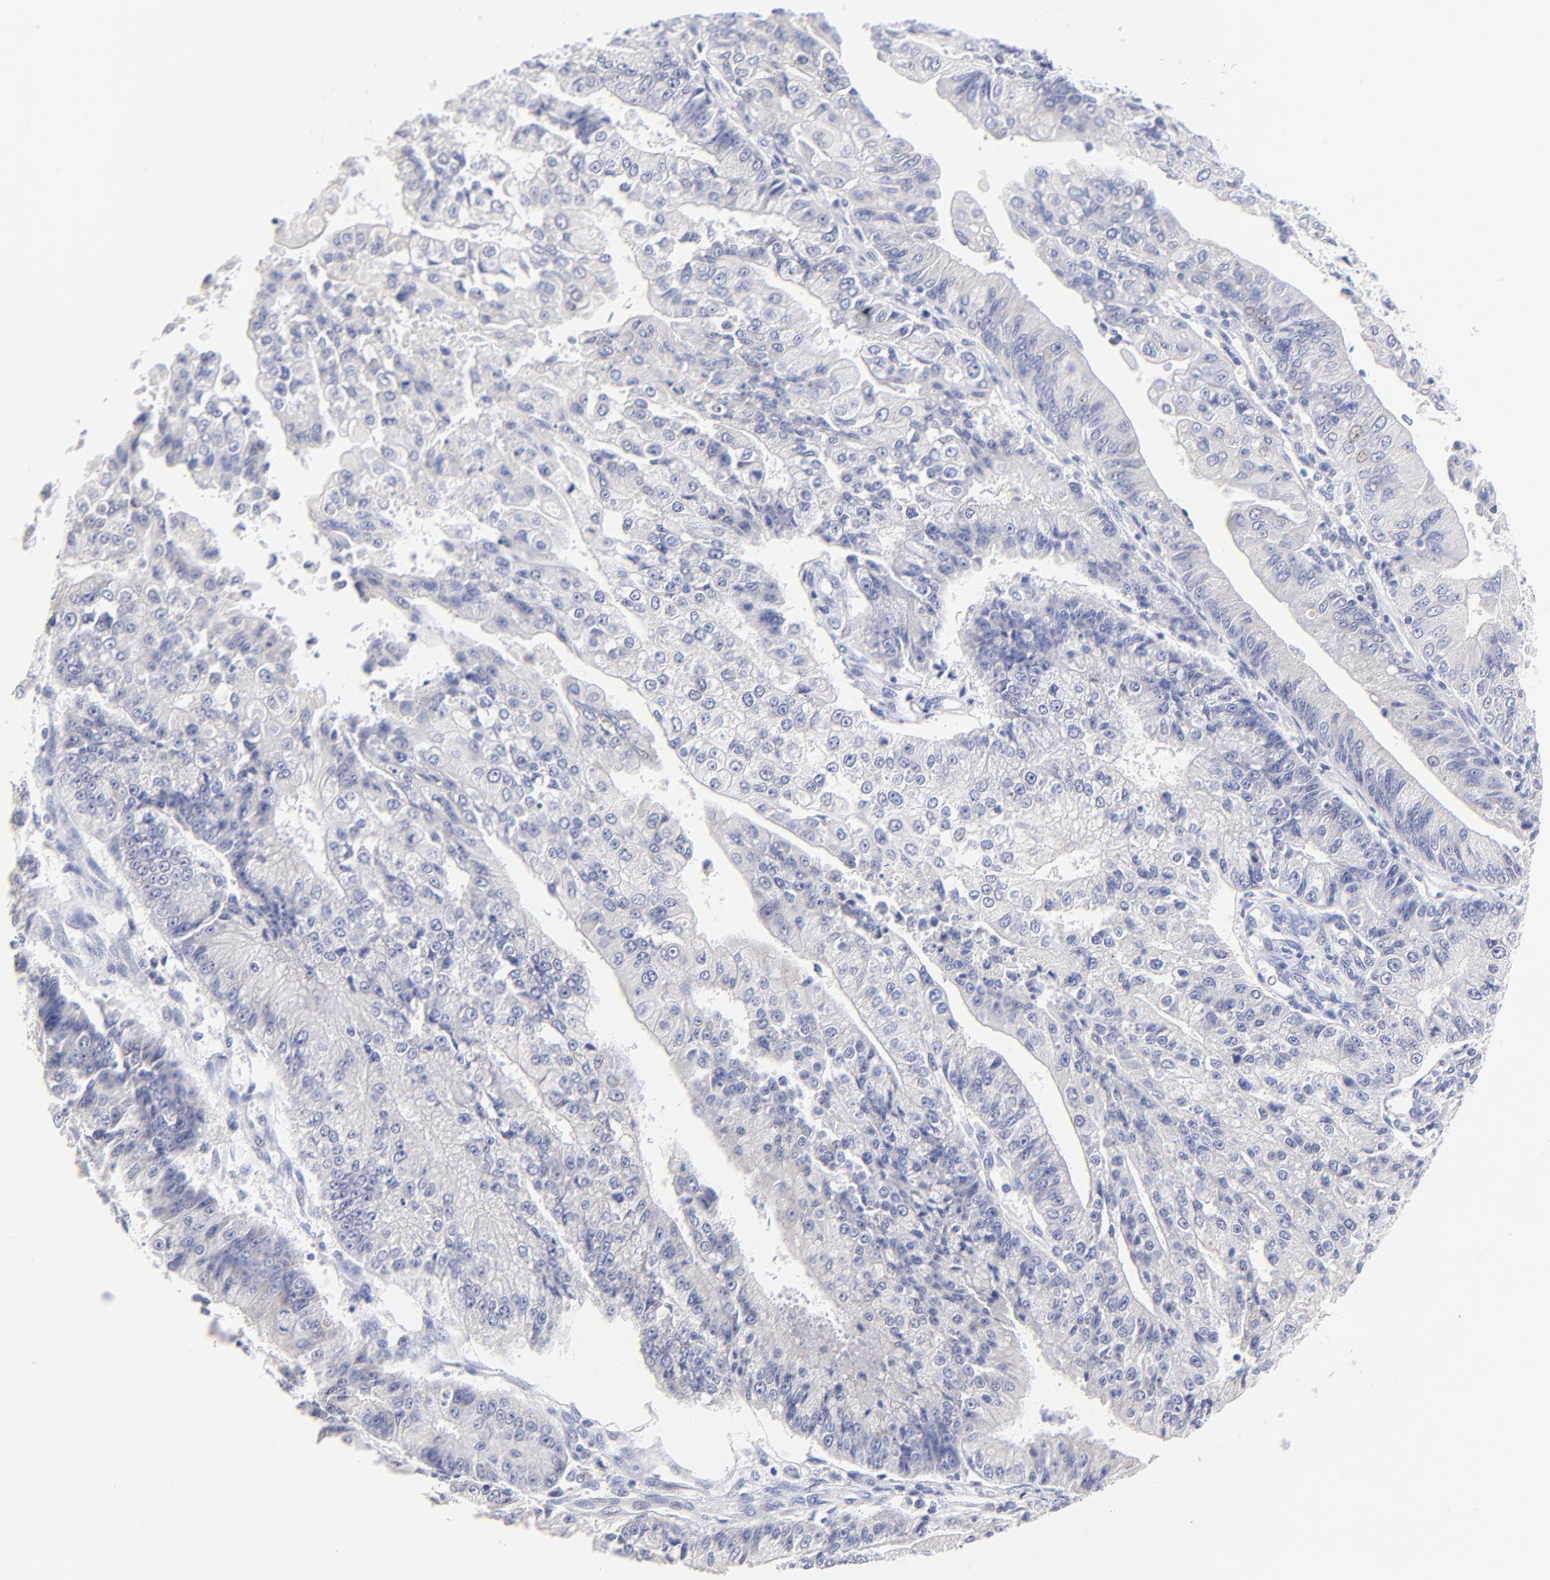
{"staining": {"intensity": "negative", "quantity": "none", "location": "none"}, "tissue": "endometrial cancer", "cell_type": "Tumor cells", "image_type": "cancer", "snomed": [{"axis": "morphology", "description": "Adenocarcinoma, NOS"}, {"axis": "topography", "description": "Endometrium"}], "caption": "Immunohistochemistry (IHC) of endometrial cancer (adenocarcinoma) shows no expression in tumor cells.", "gene": "EBP", "patient": {"sex": "female", "age": 75}}